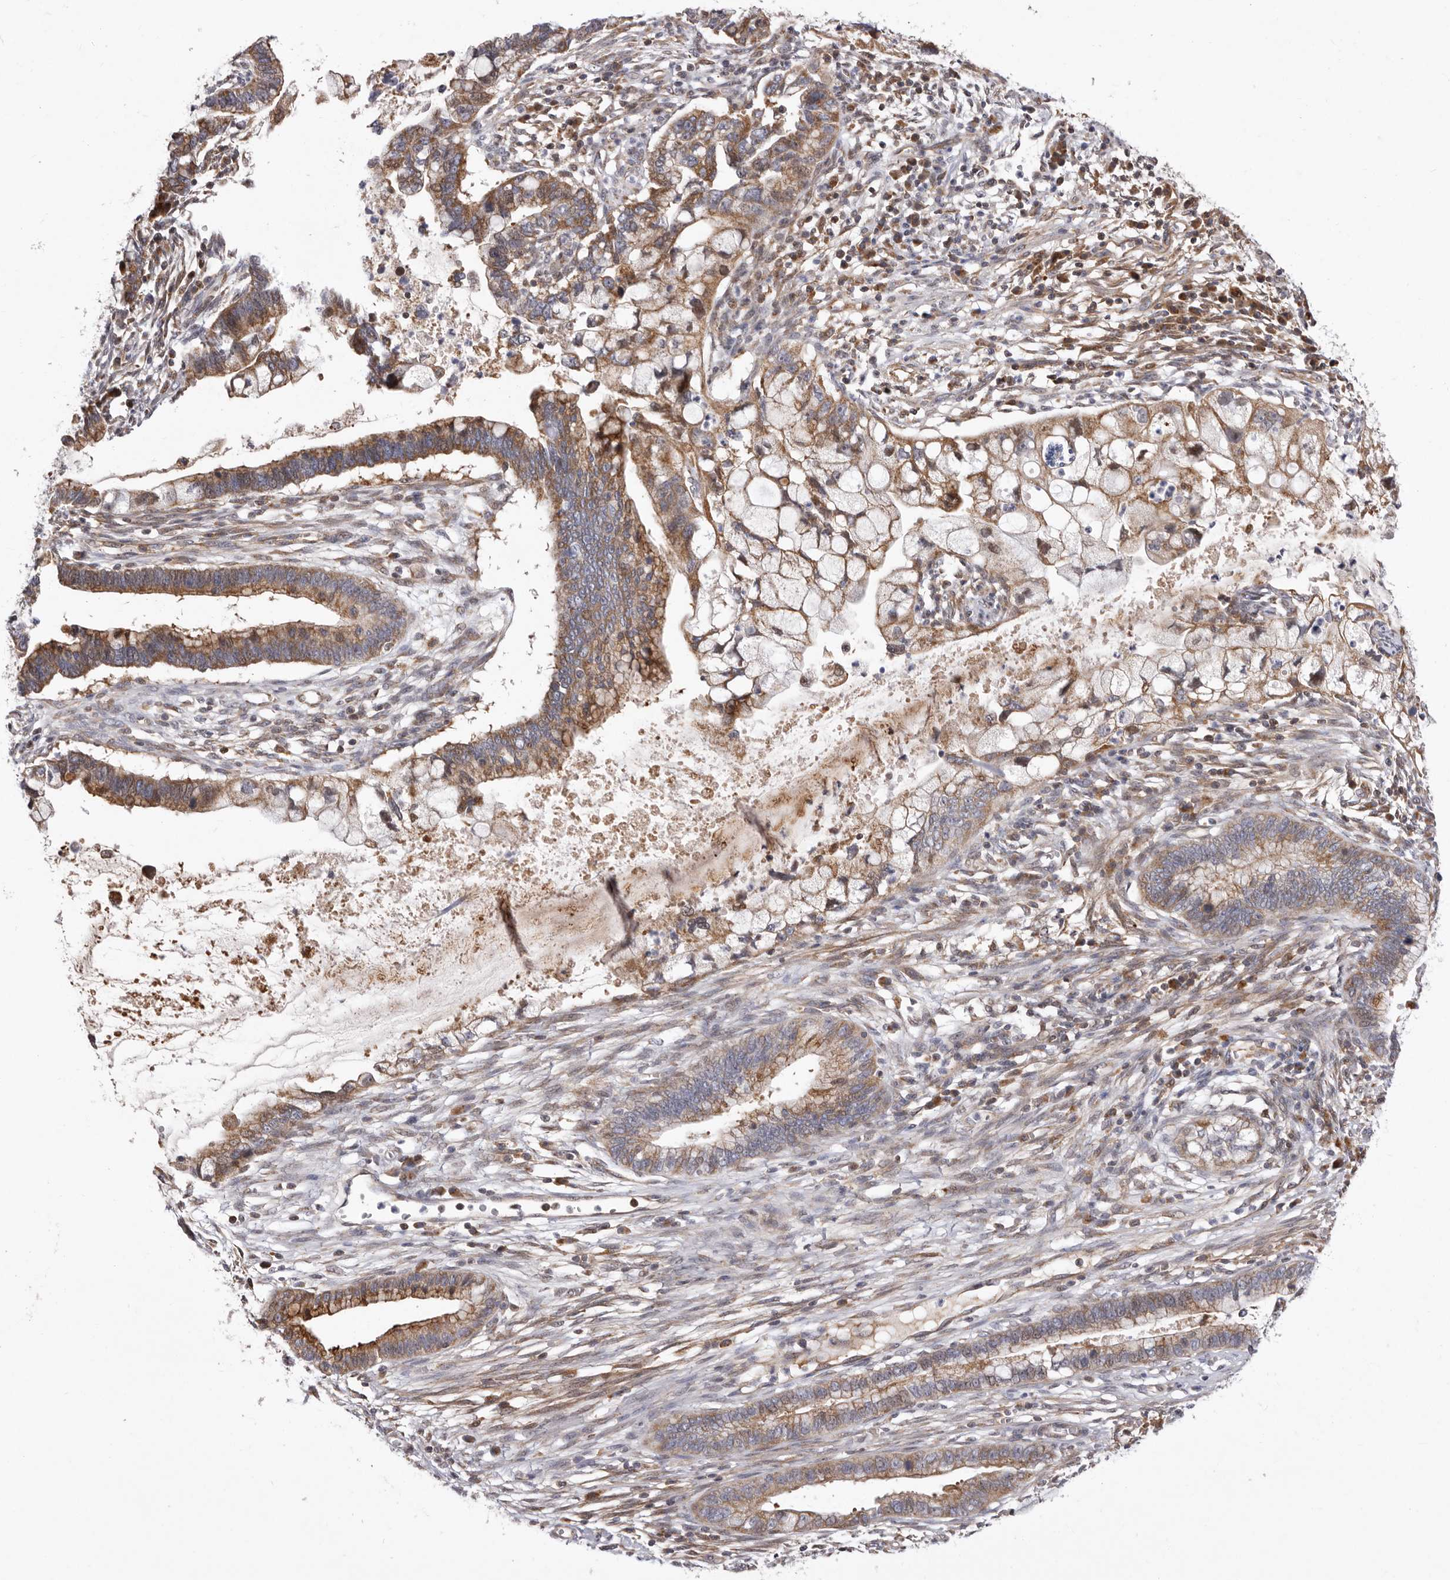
{"staining": {"intensity": "moderate", "quantity": ">75%", "location": "cytoplasmic/membranous"}, "tissue": "cervical cancer", "cell_type": "Tumor cells", "image_type": "cancer", "snomed": [{"axis": "morphology", "description": "Adenocarcinoma, NOS"}, {"axis": "topography", "description": "Cervix"}], "caption": "Approximately >75% of tumor cells in human adenocarcinoma (cervical) exhibit moderate cytoplasmic/membranous protein positivity as visualized by brown immunohistochemical staining.", "gene": "NUBPL", "patient": {"sex": "female", "age": 44}}